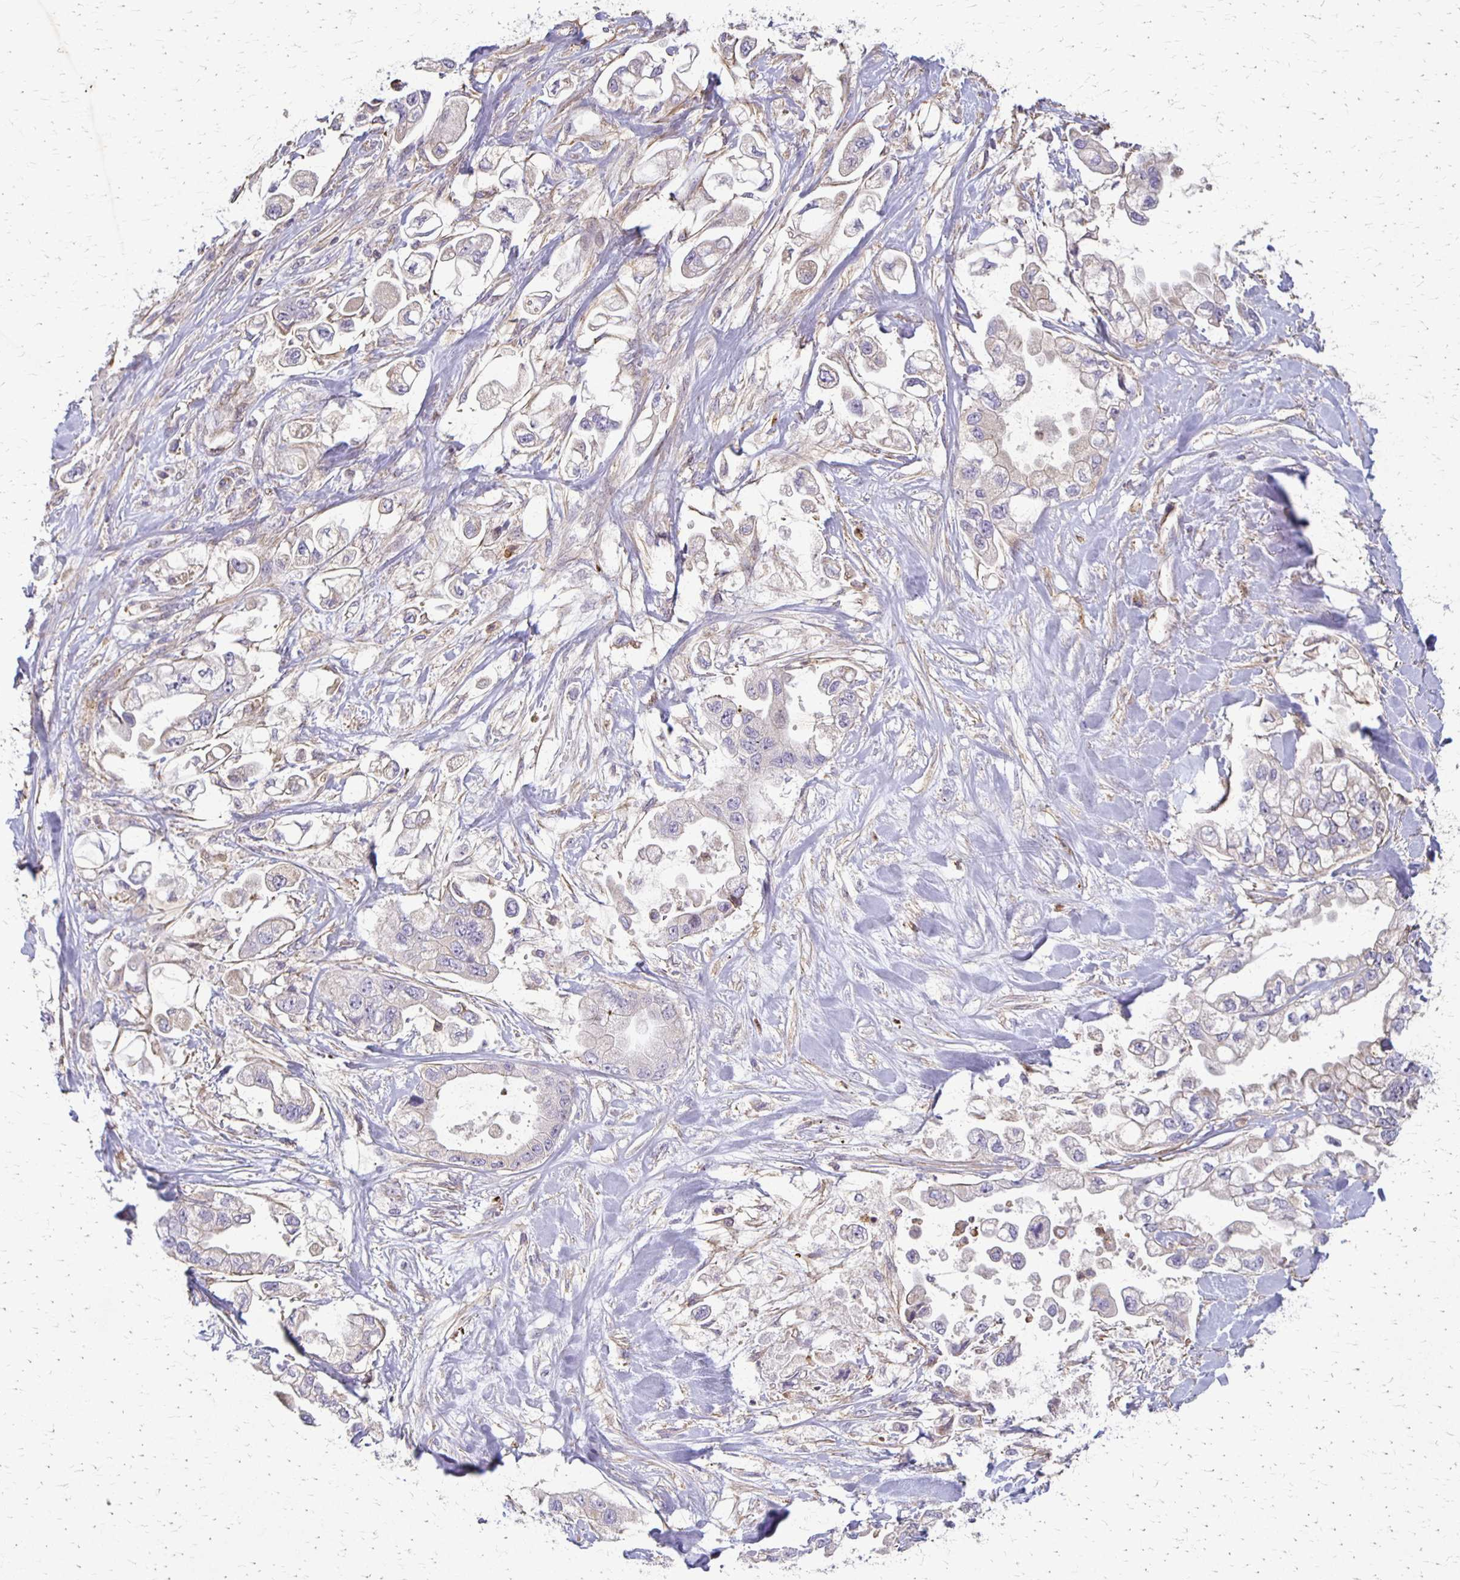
{"staining": {"intensity": "weak", "quantity": "<25%", "location": "cytoplasmic/membranous"}, "tissue": "stomach cancer", "cell_type": "Tumor cells", "image_type": "cancer", "snomed": [{"axis": "morphology", "description": "Adenocarcinoma, NOS"}, {"axis": "topography", "description": "Stomach"}], "caption": "High magnification brightfield microscopy of stomach cancer (adenocarcinoma) stained with DAB (3,3'-diaminobenzidine) (brown) and counterstained with hematoxylin (blue): tumor cells show no significant staining.", "gene": "EIF4EBP2", "patient": {"sex": "male", "age": 62}}